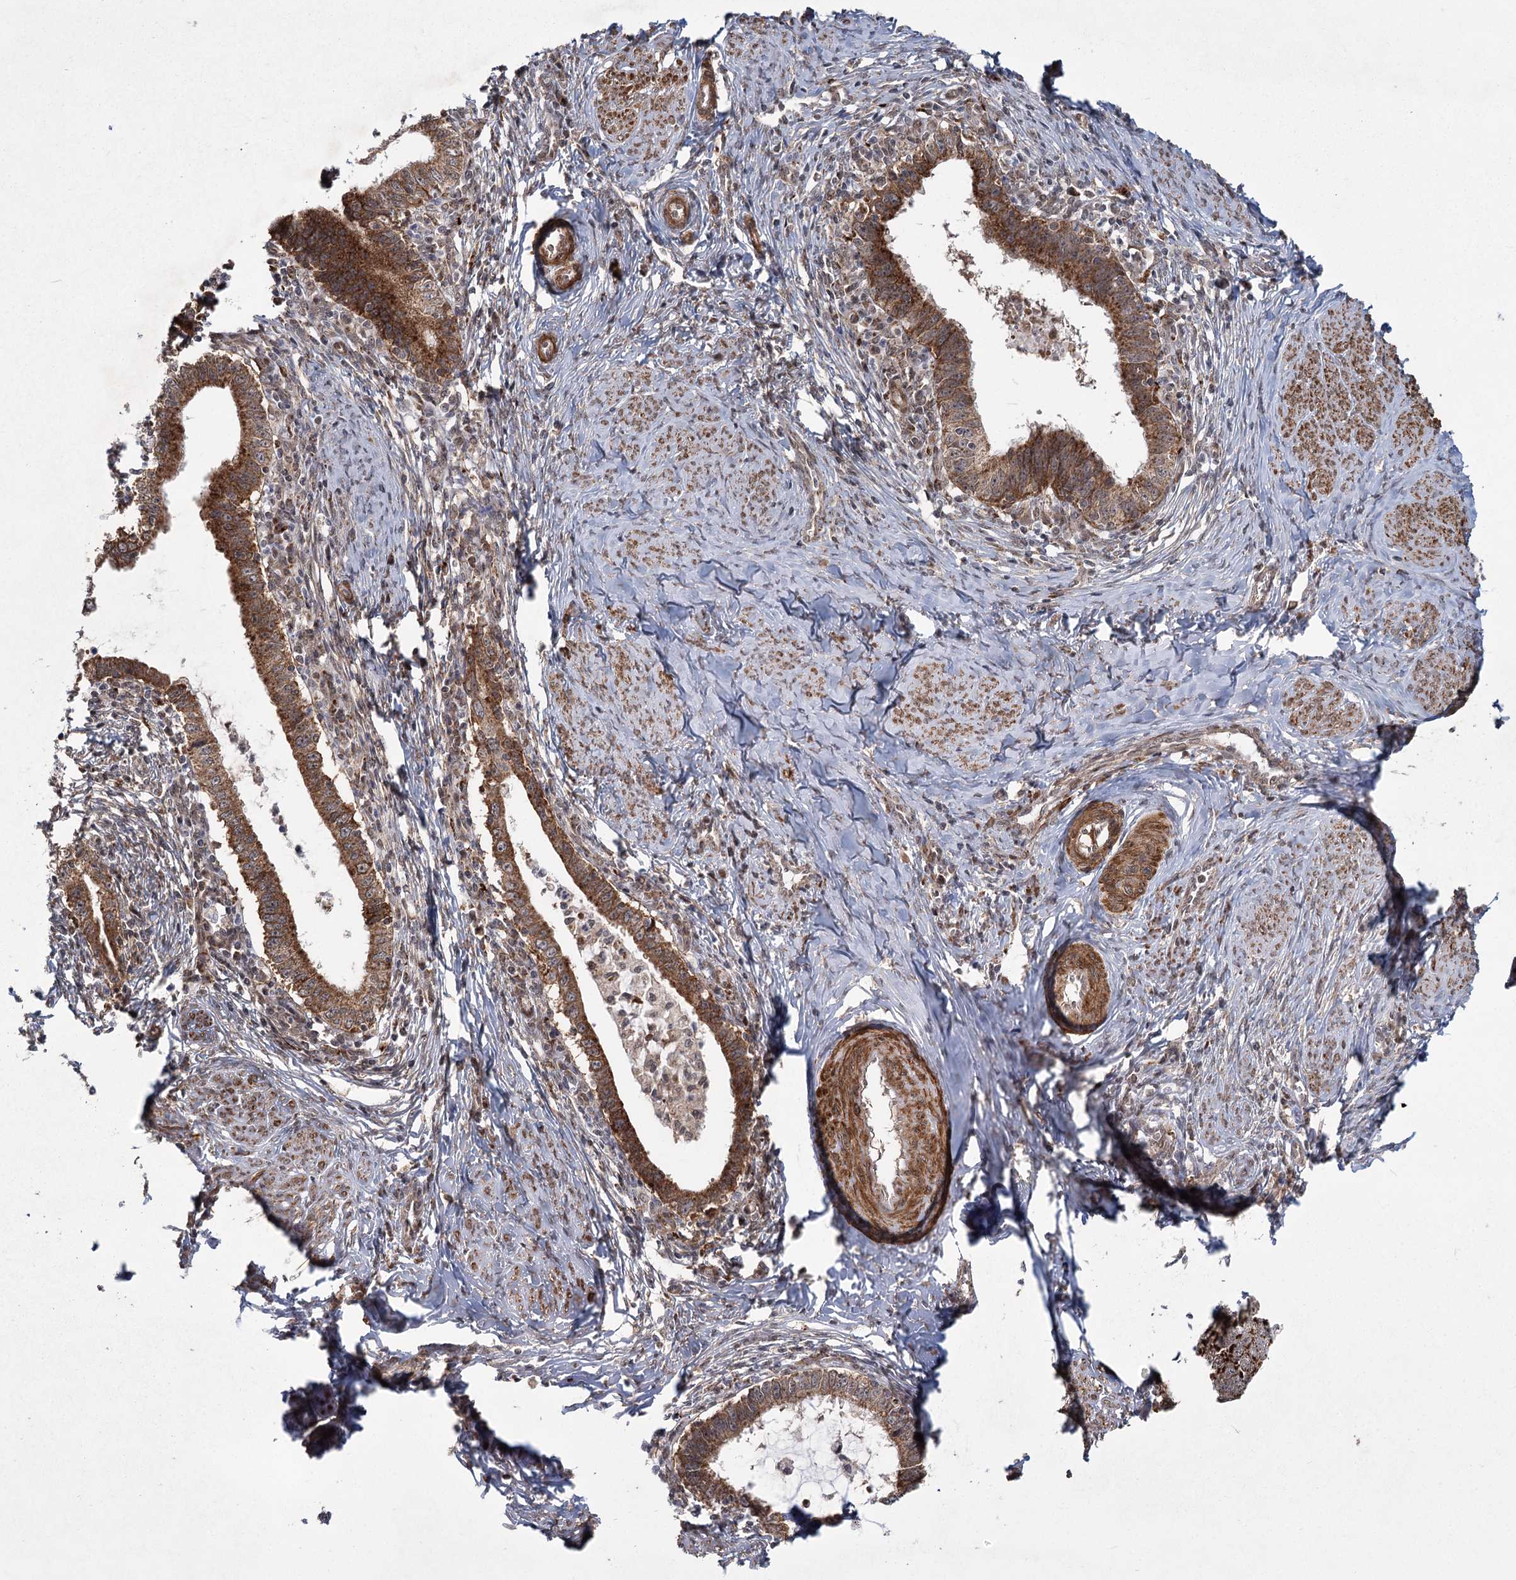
{"staining": {"intensity": "strong", "quantity": ">75%", "location": "cytoplasmic/membranous"}, "tissue": "cervical cancer", "cell_type": "Tumor cells", "image_type": "cancer", "snomed": [{"axis": "morphology", "description": "Adenocarcinoma, NOS"}, {"axis": "topography", "description": "Cervix"}], "caption": "A brown stain labels strong cytoplasmic/membranous staining of a protein in cervical cancer tumor cells.", "gene": "ZCCHC24", "patient": {"sex": "female", "age": 36}}